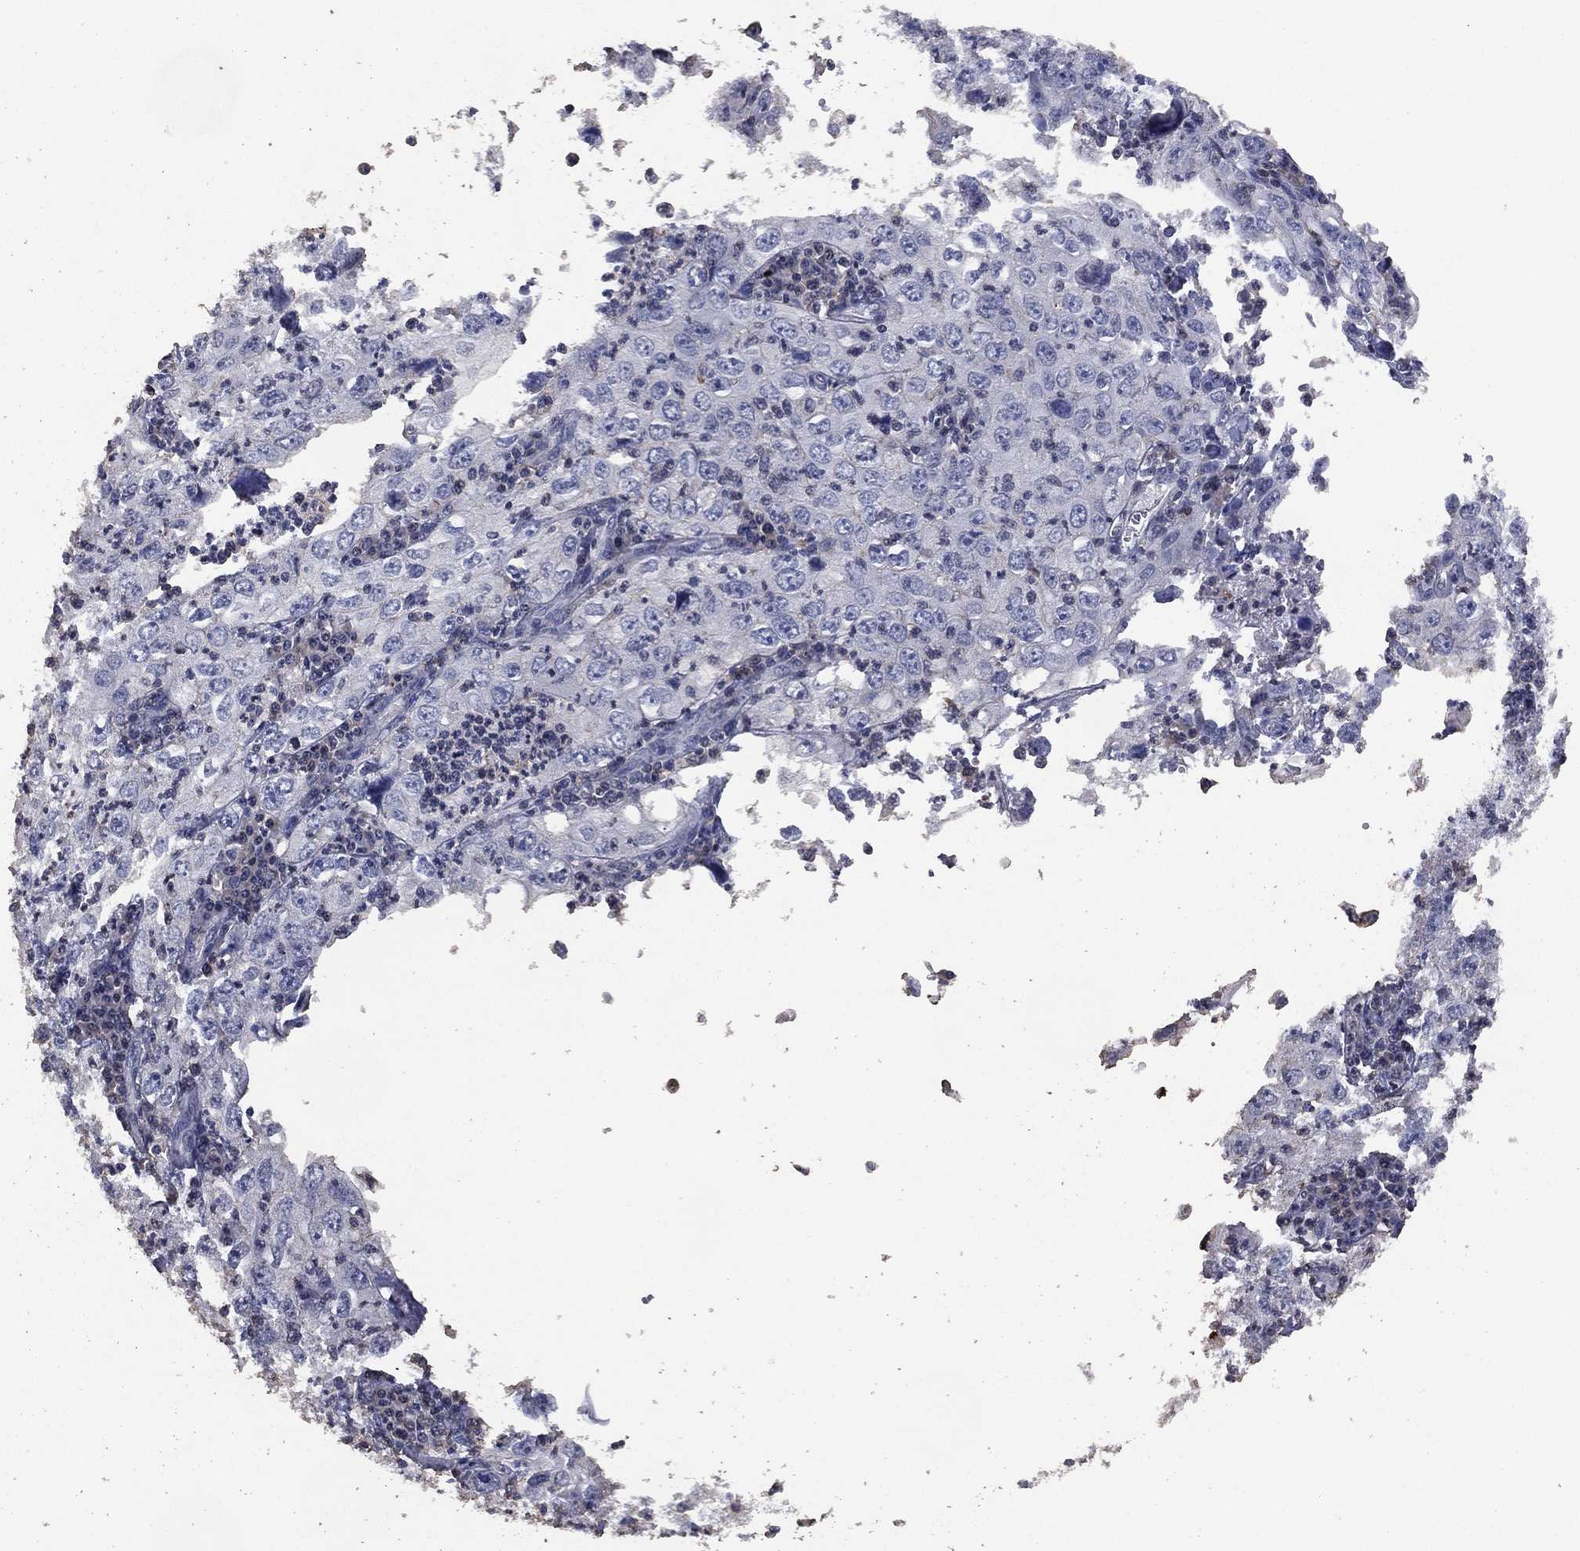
{"staining": {"intensity": "negative", "quantity": "none", "location": "none"}, "tissue": "cervical cancer", "cell_type": "Tumor cells", "image_type": "cancer", "snomed": [{"axis": "morphology", "description": "Squamous cell carcinoma, NOS"}, {"axis": "topography", "description": "Cervix"}], "caption": "Immunohistochemical staining of cervical squamous cell carcinoma shows no significant positivity in tumor cells. The staining is performed using DAB brown chromogen with nuclei counter-stained in using hematoxylin.", "gene": "ADPRHL1", "patient": {"sex": "female", "age": 24}}